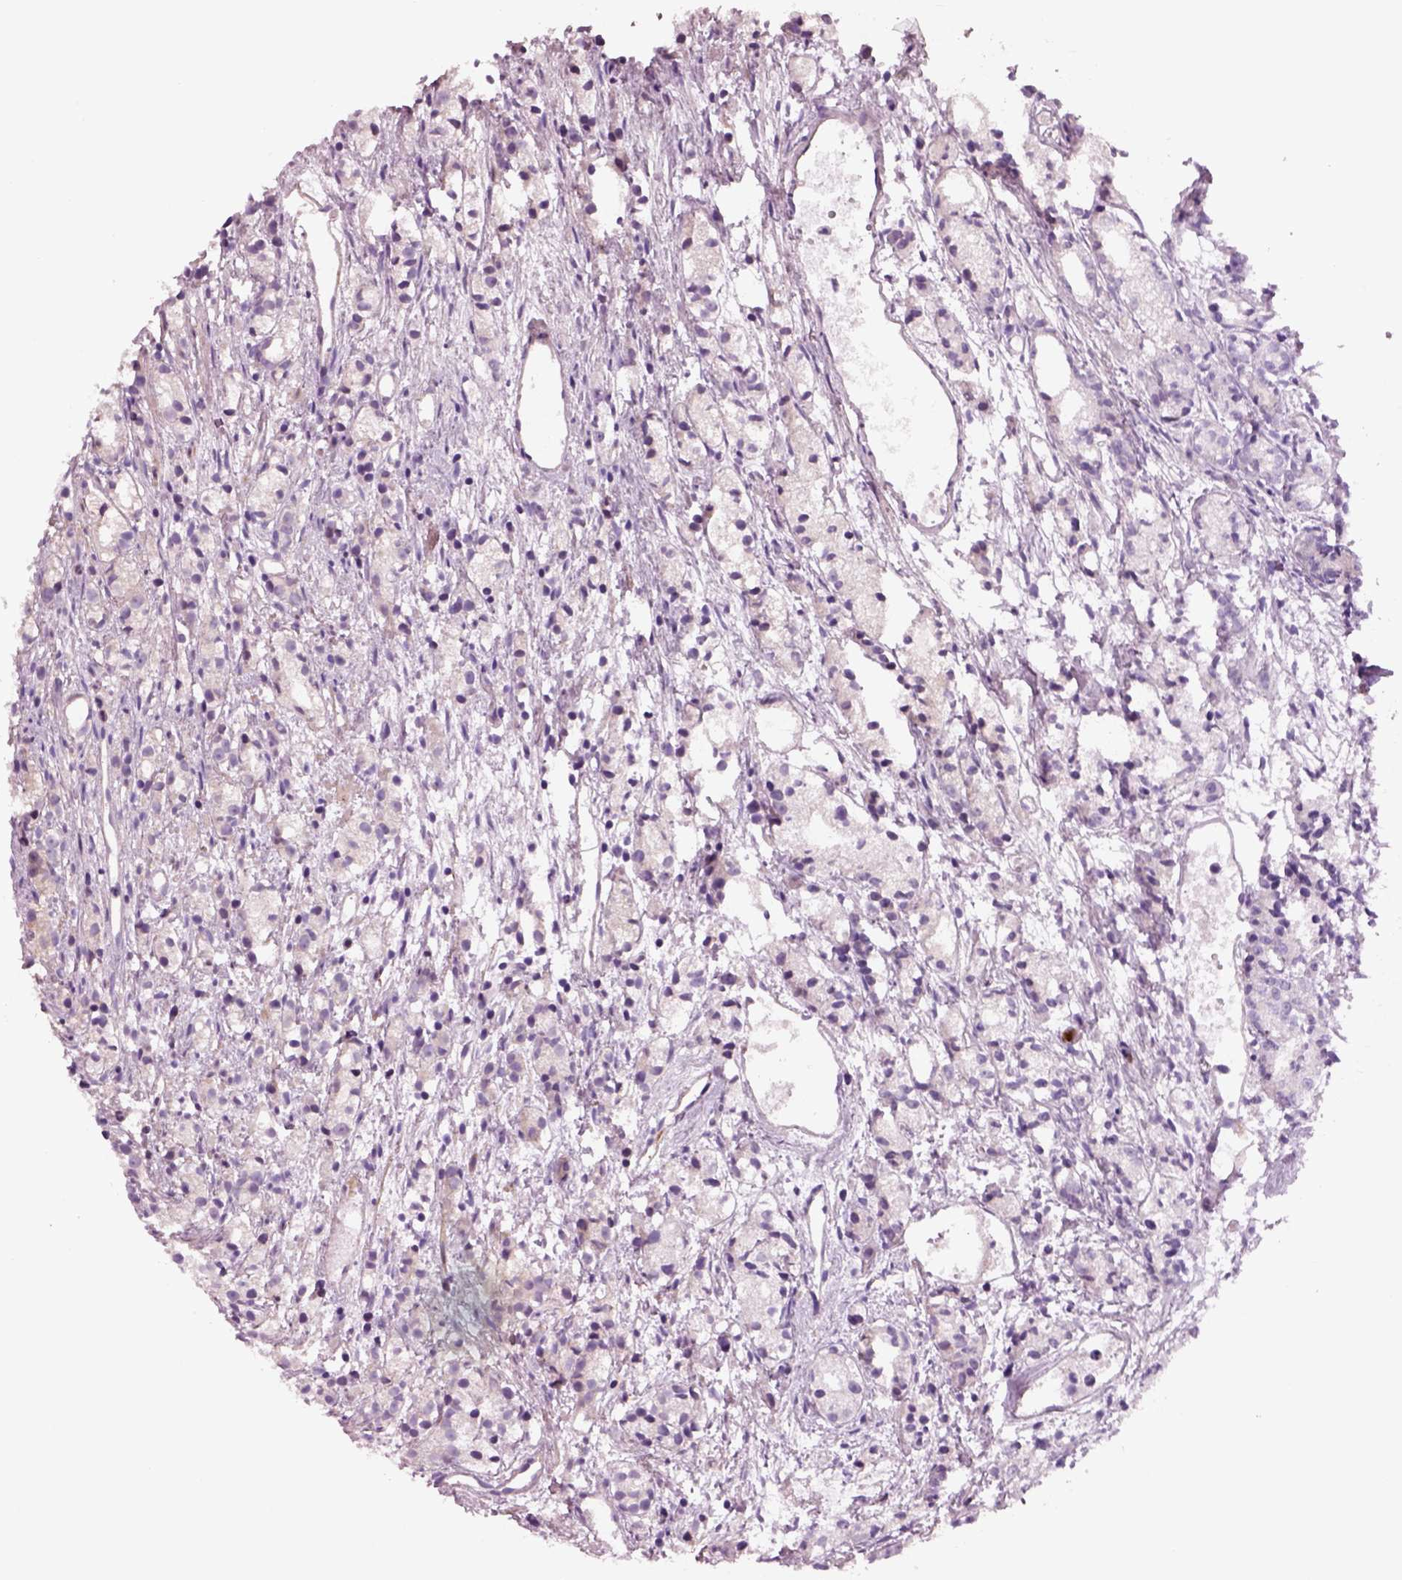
{"staining": {"intensity": "negative", "quantity": "none", "location": "none"}, "tissue": "prostate cancer", "cell_type": "Tumor cells", "image_type": "cancer", "snomed": [{"axis": "morphology", "description": "Adenocarcinoma, Medium grade"}, {"axis": "topography", "description": "Prostate"}], "caption": "Histopathology image shows no protein staining in tumor cells of prostate adenocarcinoma (medium-grade) tissue.", "gene": "PLPP7", "patient": {"sex": "male", "age": 74}}